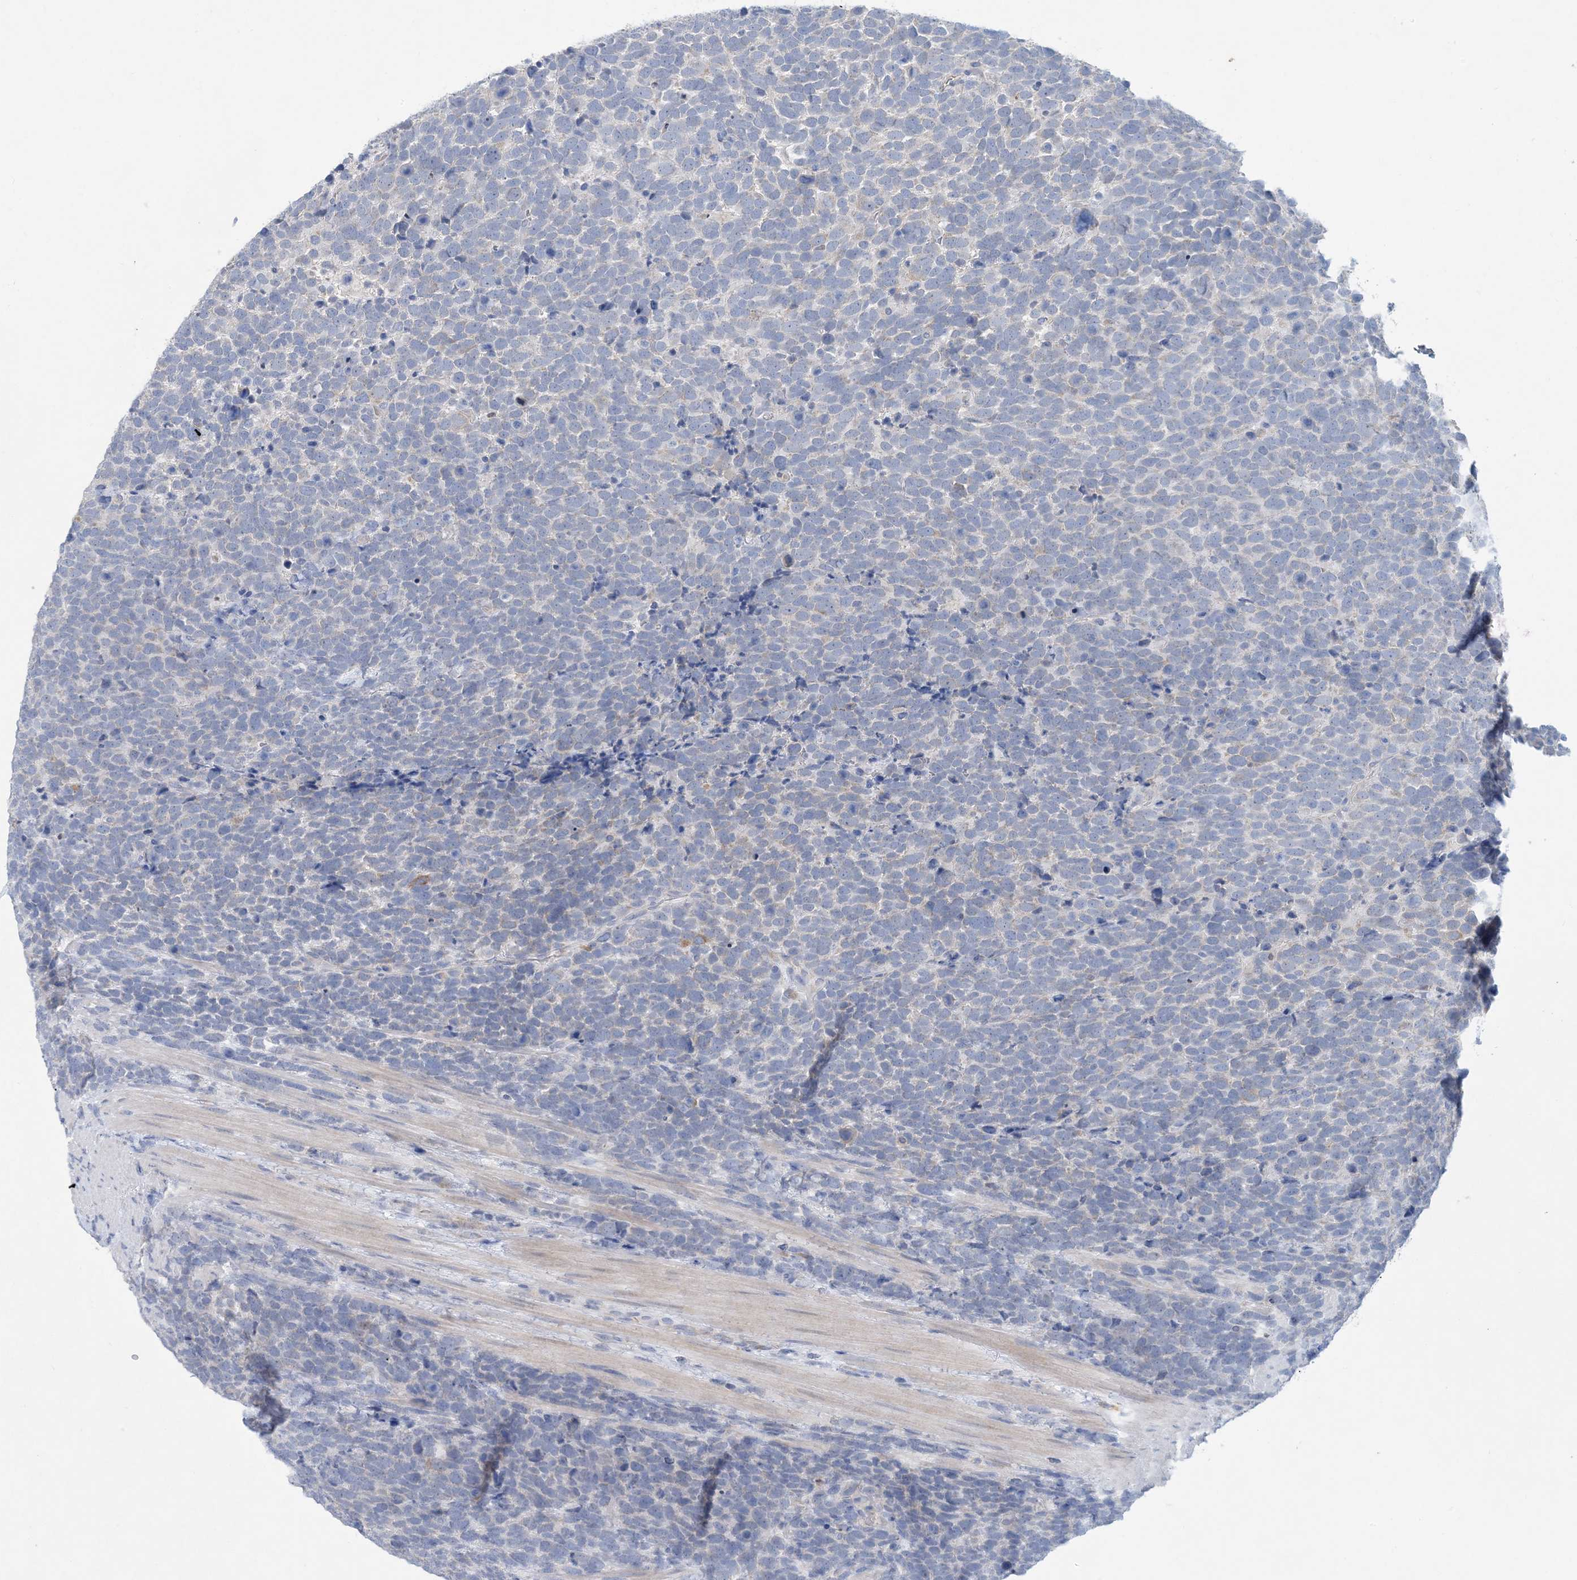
{"staining": {"intensity": "negative", "quantity": "none", "location": "none"}, "tissue": "urothelial cancer", "cell_type": "Tumor cells", "image_type": "cancer", "snomed": [{"axis": "morphology", "description": "Urothelial carcinoma, High grade"}, {"axis": "topography", "description": "Urinary bladder"}], "caption": "Urothelial cancer stained for a protein using immunohistochemistry (IHC) shows no positivity tumor cells.", "gene": "ZCCHC18", "patient": {"sex": "female", "age": 82}}